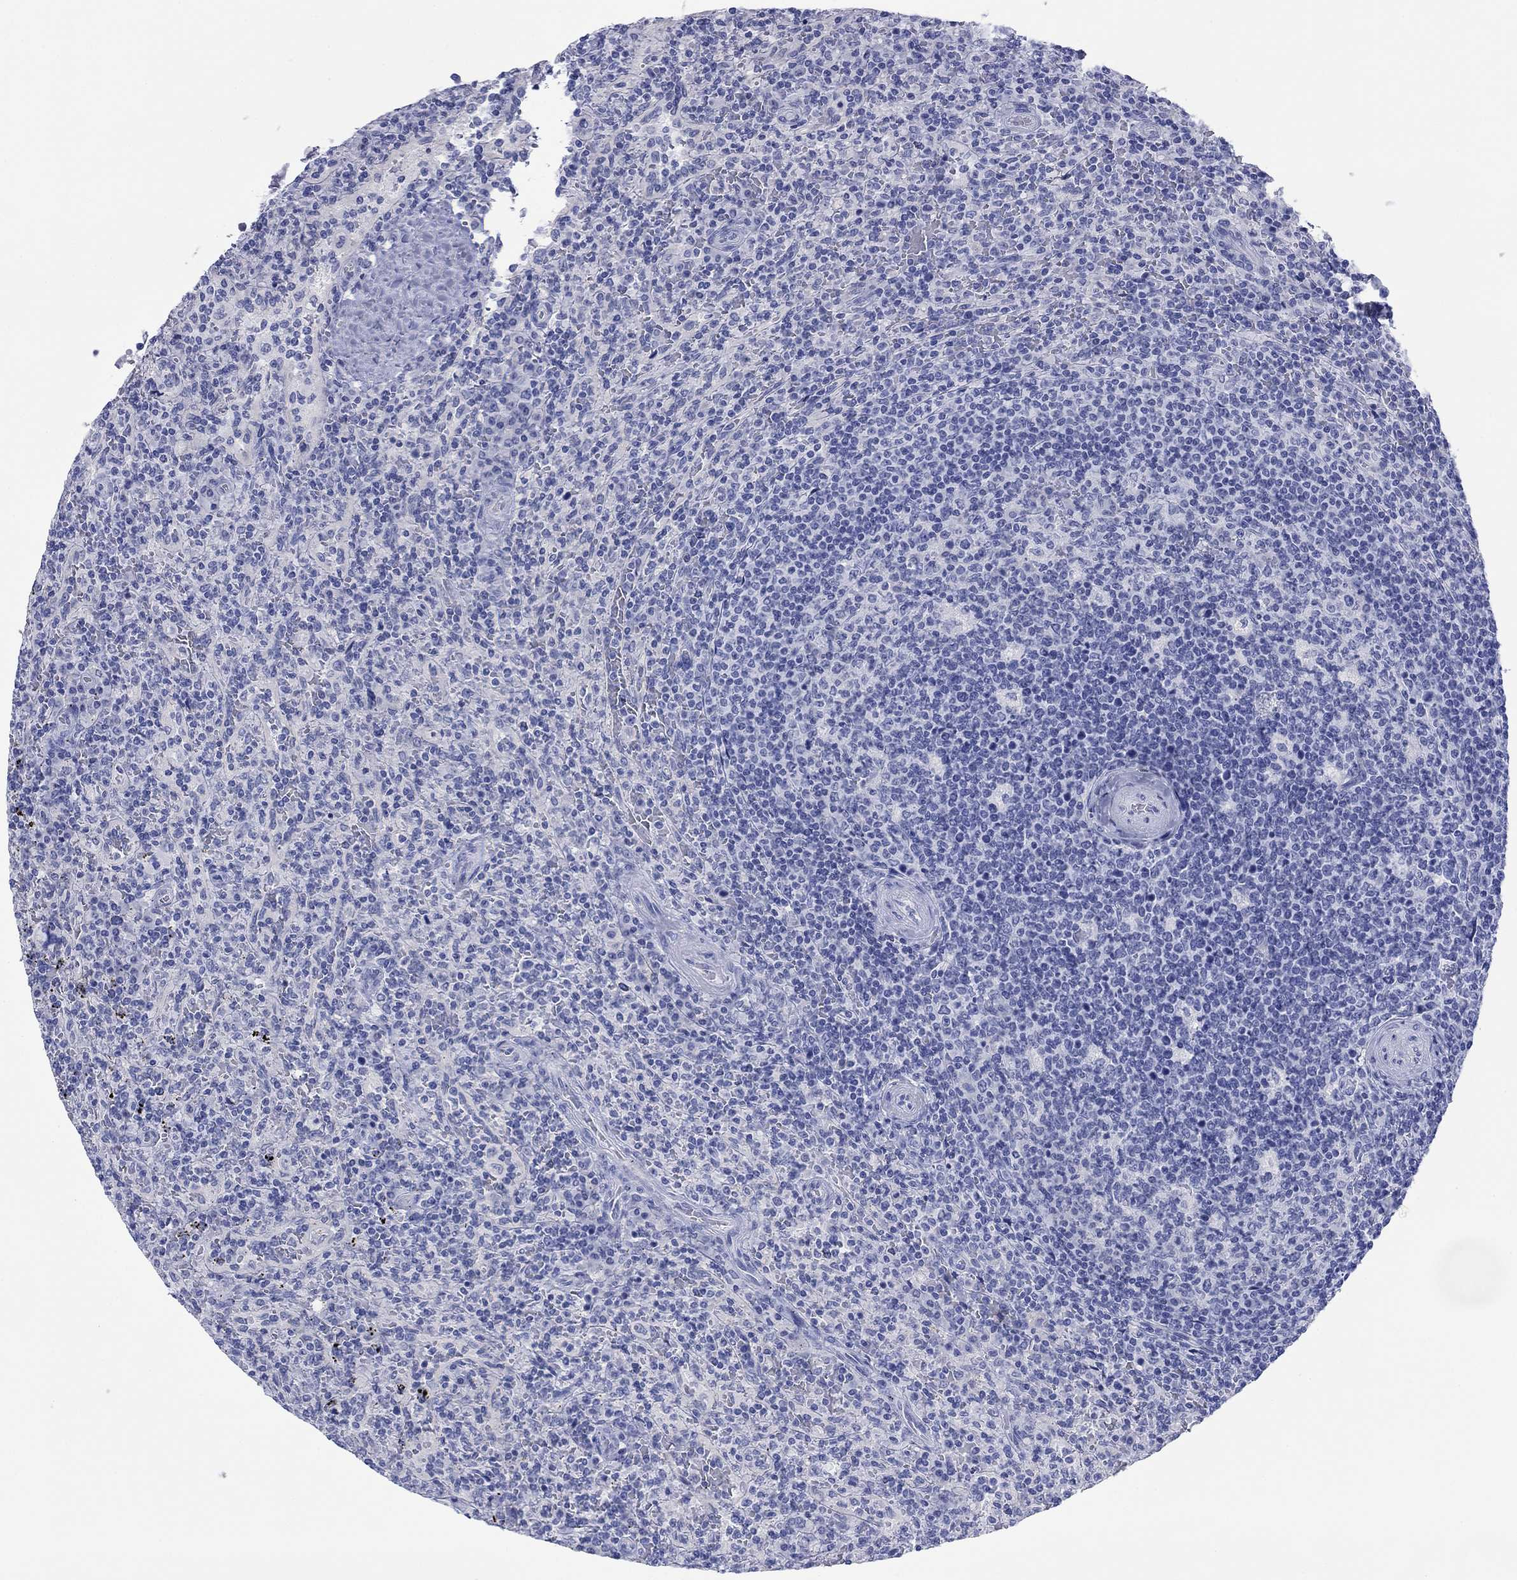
{"staining": {"intensity": "negative", "quantity": "none", "location": "none"}, "tissue": "lymphoma", "cell_type": "Tumor cells", "image_type": "cancer", "snomed": [{"axis": "morphology", "description": "Malignant lymphoma, non-Hodgkin's type, Low grade"}, {"axis": "topography", "description": "Spleen"}], "caption": "A photomicrograph of human malignant lymphoma, non-Hodgkin's type (low-grade) is negative for staining in tumor cells. (Brightfield microscopy of DAB (3,3'-diaminobenzidine) IHC at high magnification).", "gene": "ATP1B1", "patient": {"sex": "male", "age": 62}}